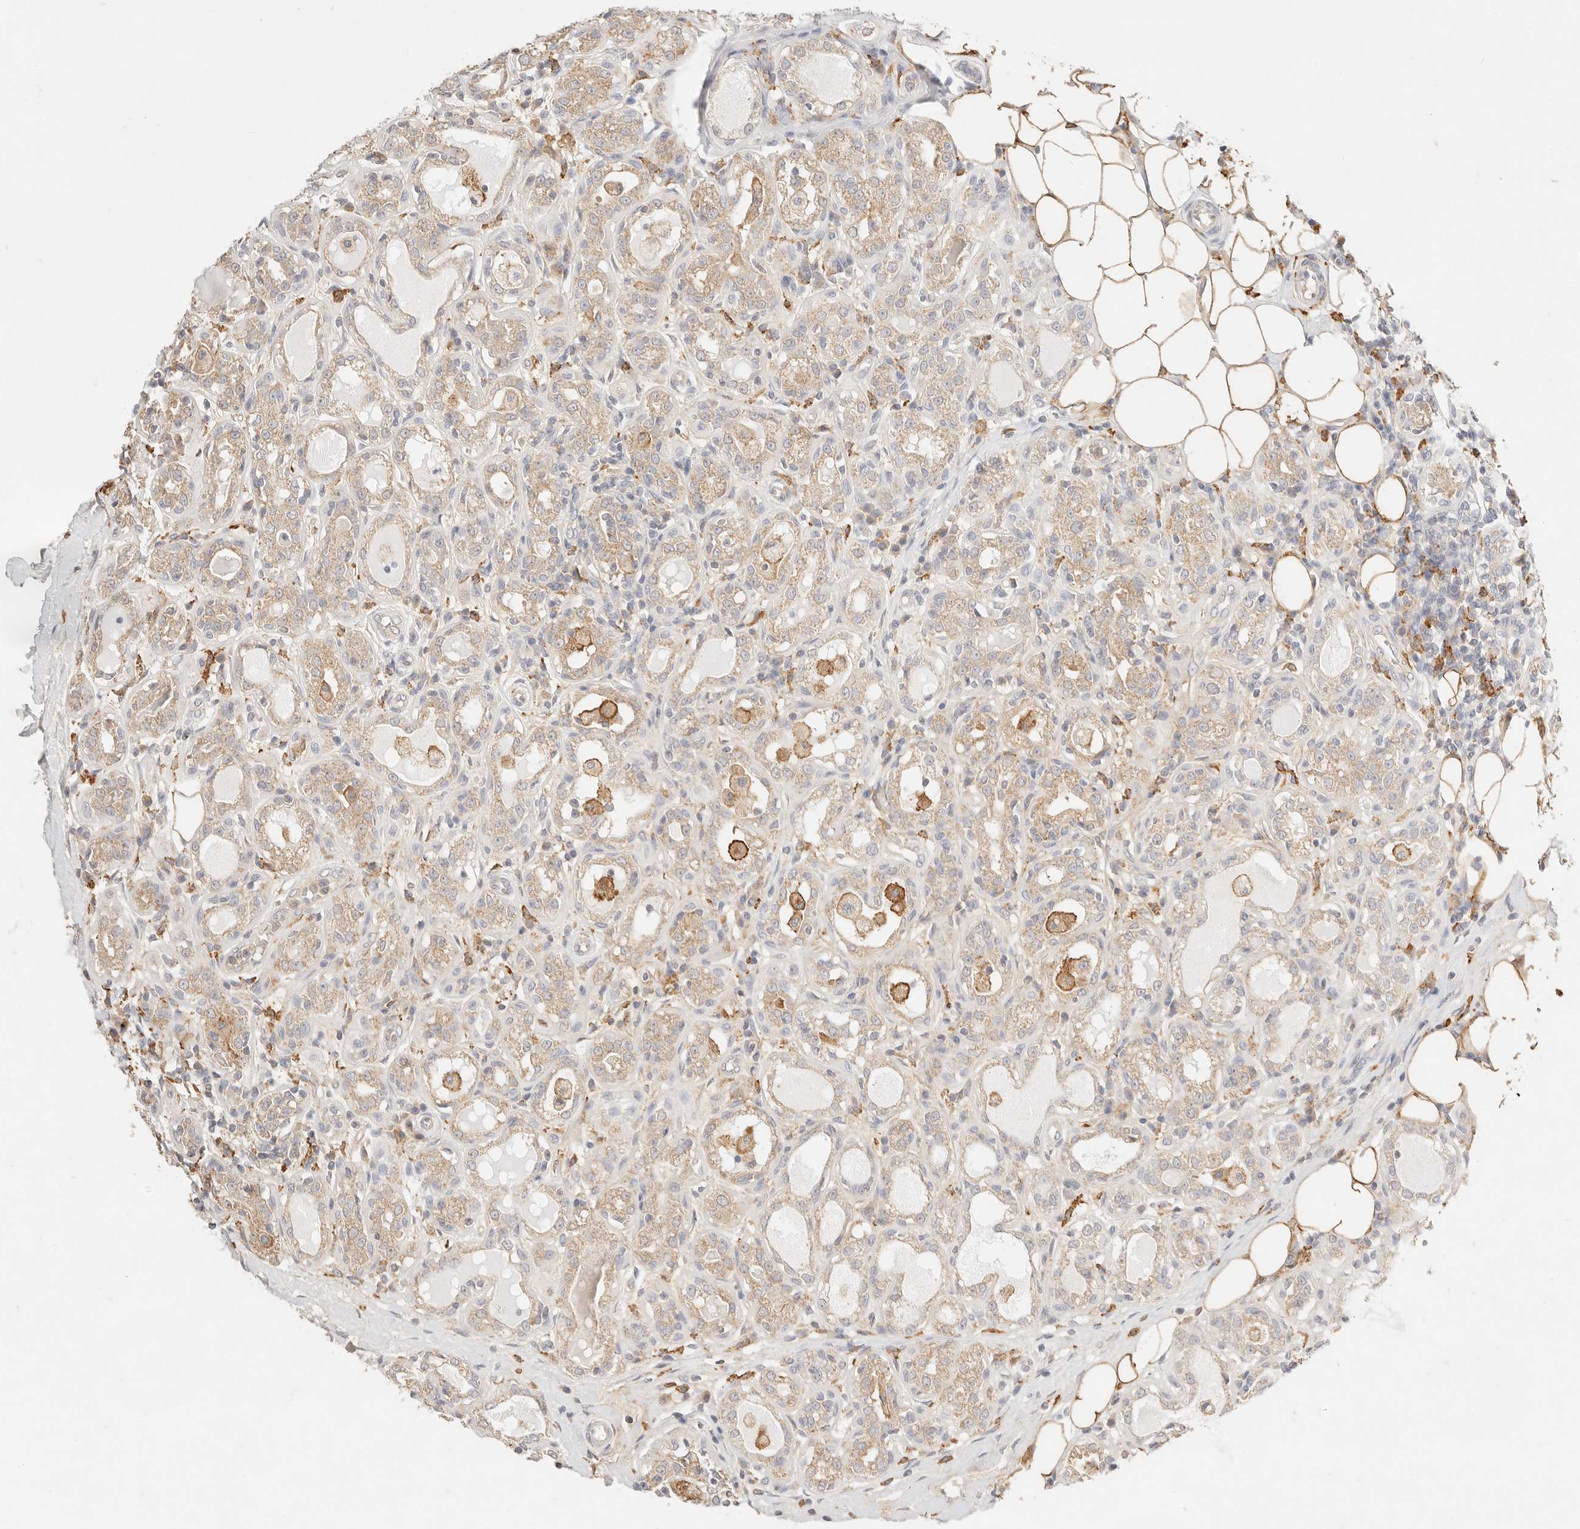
{"staining": {"intensity": "weak", "quantity": ">75%", "location": "cytoplasmic/membranous"}, "tissue": "breast cancer", "cell_type": "Tumor cells", "image_type": "cancer", "snomed": [{"axis": "morphology", "description": "Duct carcinoma"}, {"axis": "topography", "description": "Breast"}], "caption": "Tumor cells reveal low levels of weak cytoplasmic/membranous staining in about >75% of cells in human breast cancer (infiltrating ductal carcinoma).", "gene": "HK2", "patient": {"sex": "female", "age": 27}}